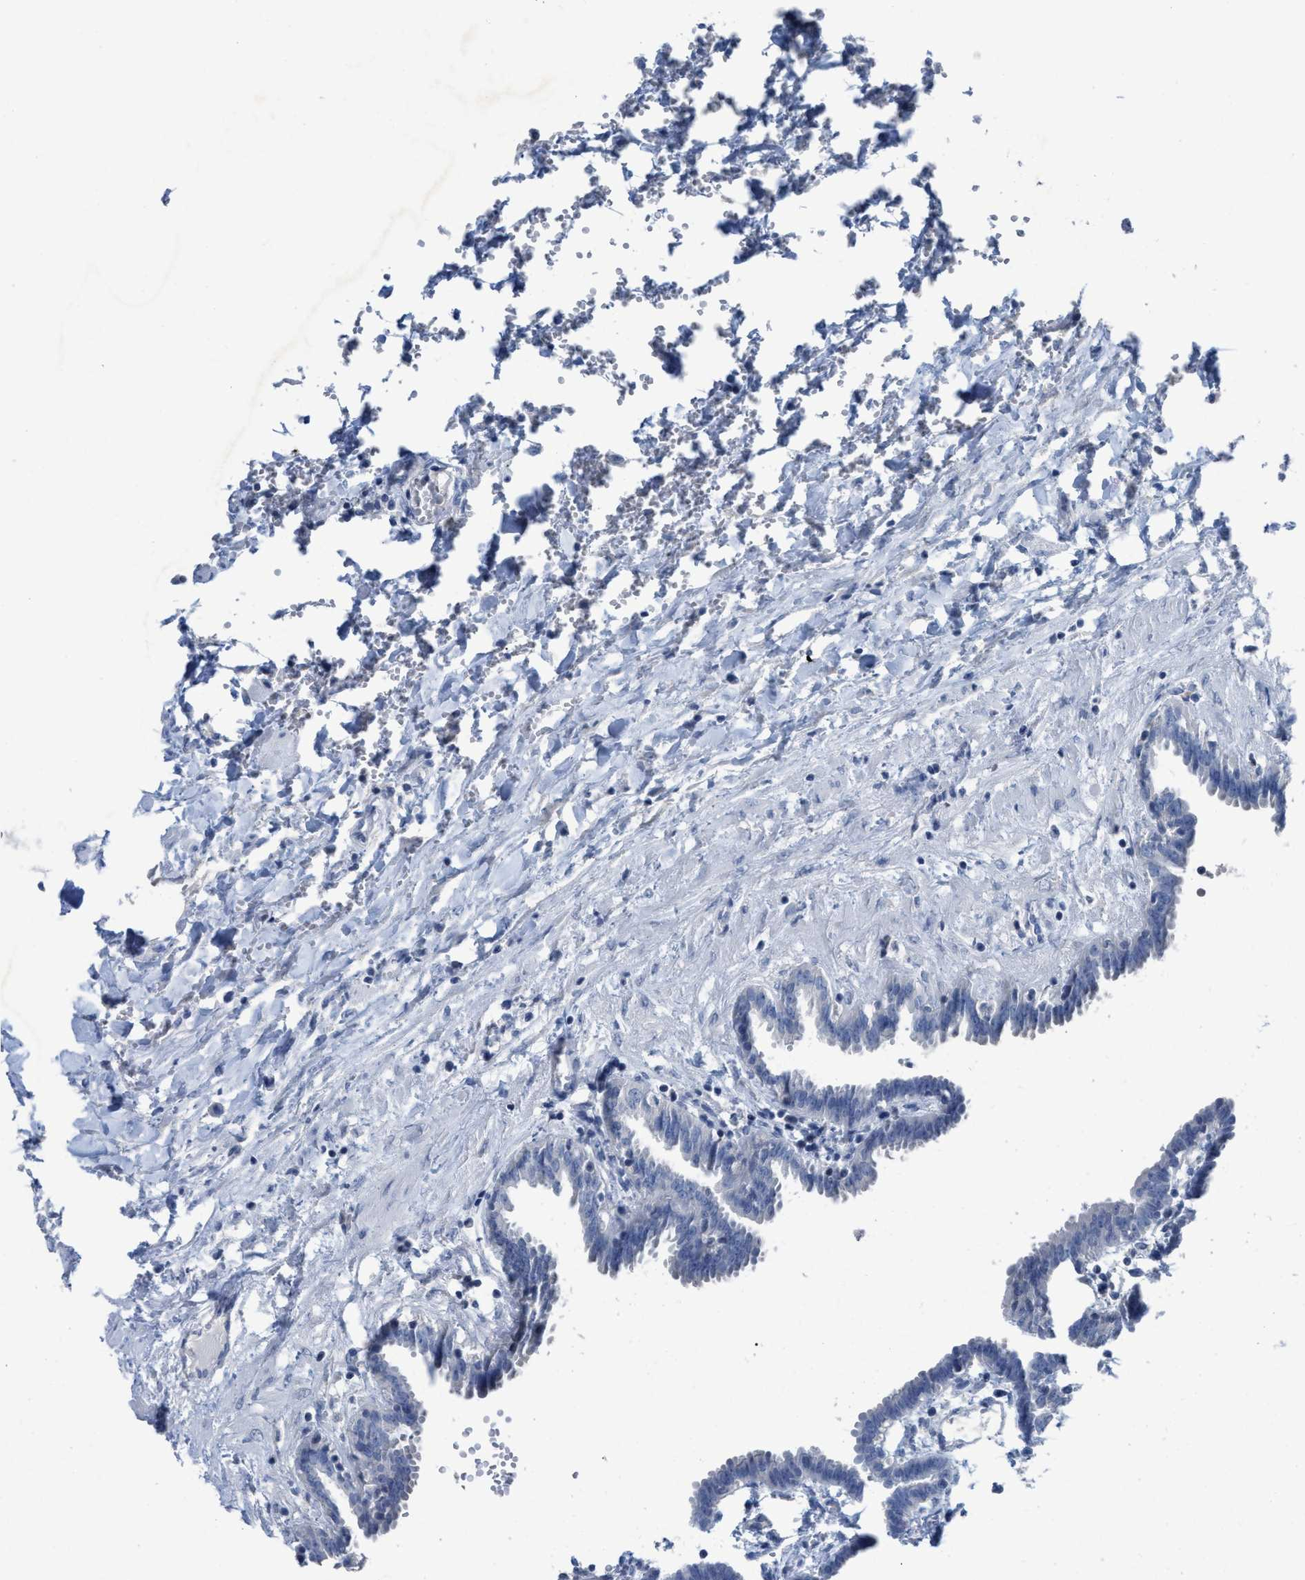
{"staining": {"intensity": "negative", "quantity": "none", "location": "none"}, "tissue": "fallopian tube", "cell_type": "Glandular cells", "image_type": "normal", "snomed": [{"axis": "morphology", "description": "Normal tissue, NOS"}, {"axis": "topography", "description": "Fallopian tube"}, {"axis": "topography", "description": "Placenta"}], "caption": "The image exhibits no significant staining in glandular cells of fallopian tube.", "gene": "CEACAM5", "patient": {"sex": "female", "age": 32}}